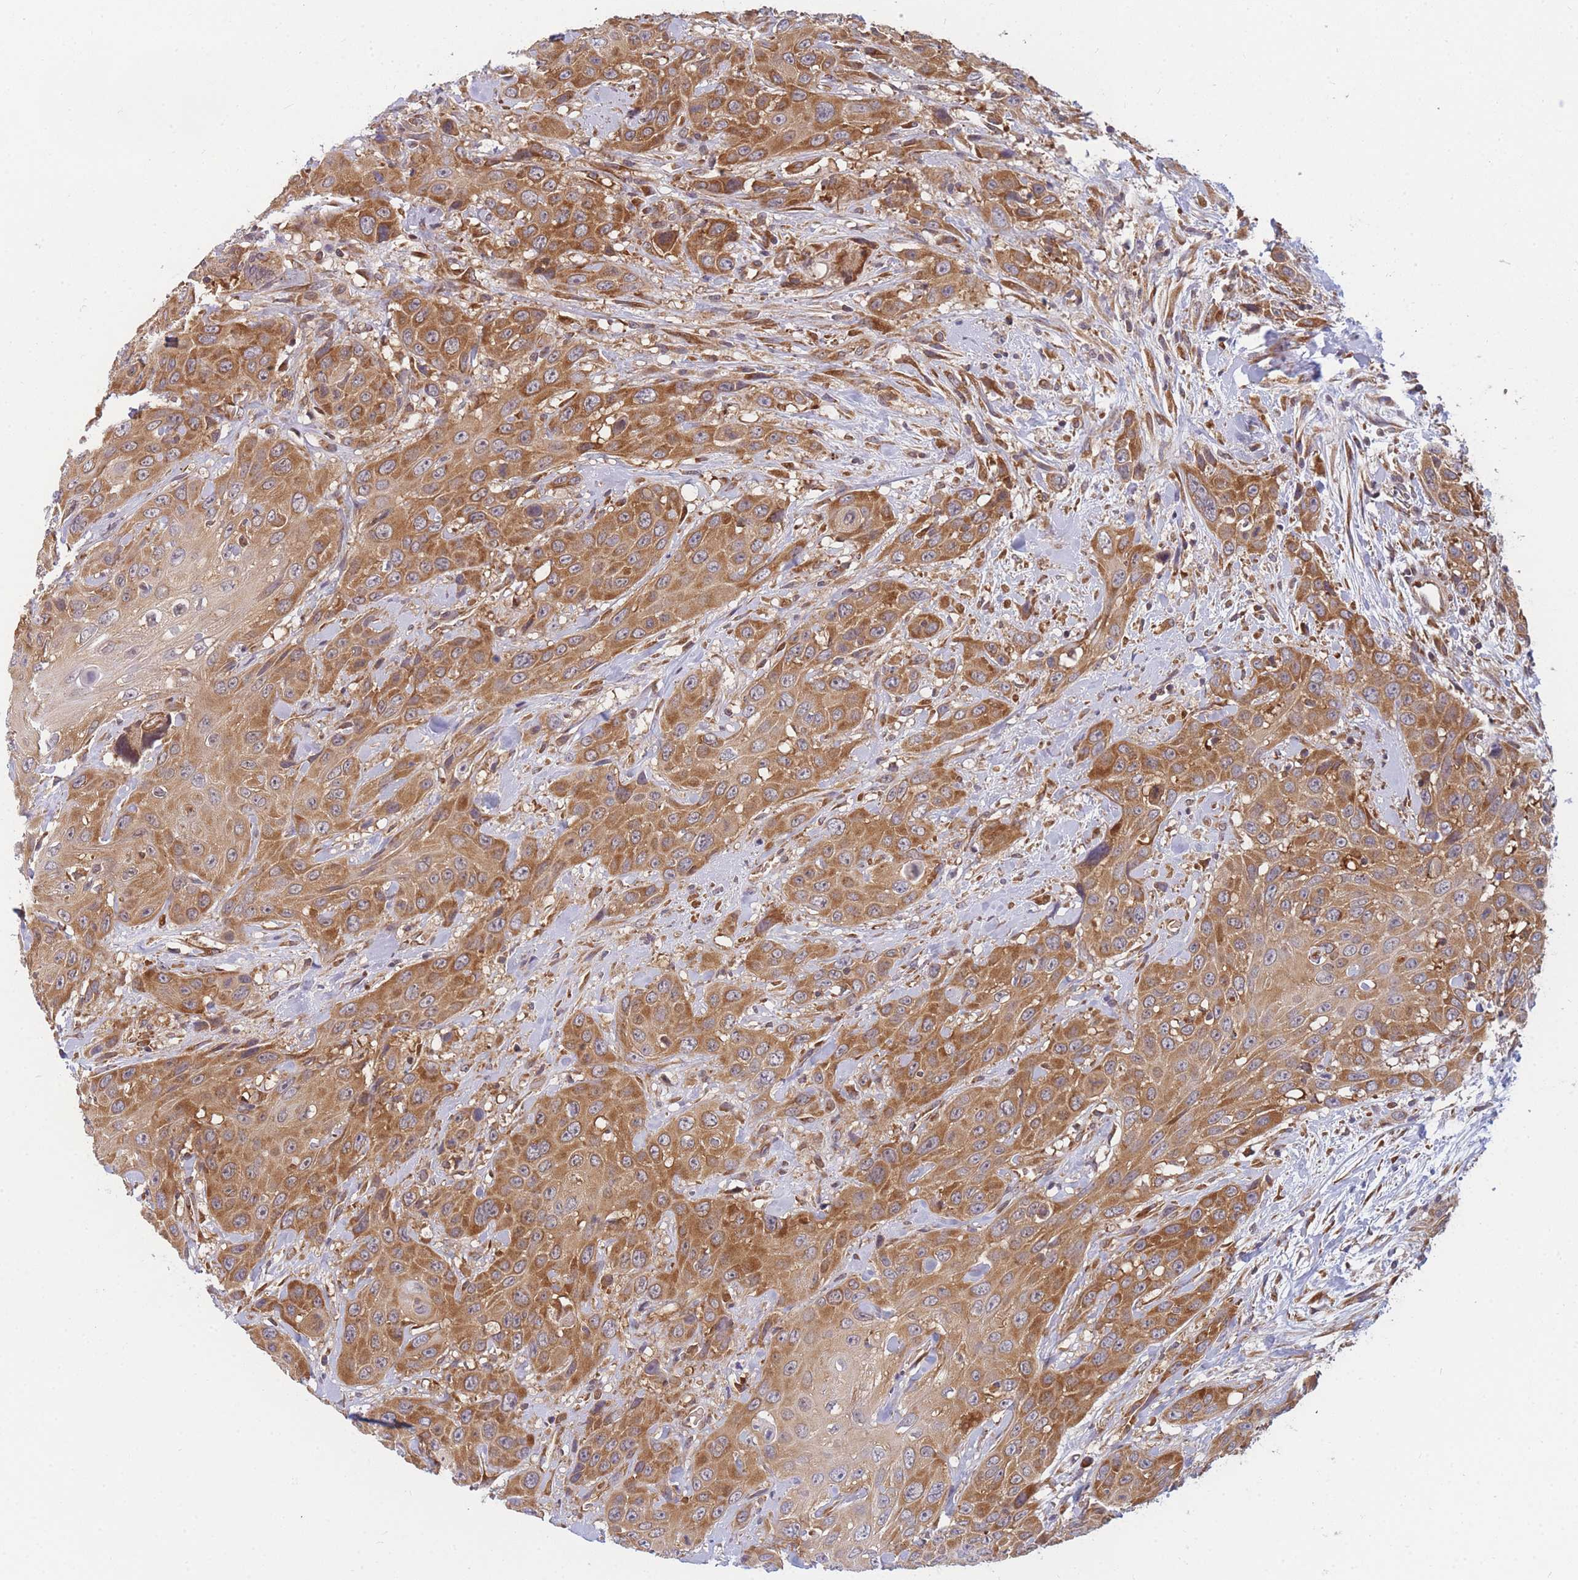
{"staining": {"intensity": "moderate", "quantity": ">75%", "location": "cytoplasmic/membranous"}, "tissue": "head and neck cancer", "cell_type": "Tumor cells", "image_type": "cancer", "snomed": [{"axis": "morphology", "description": "Squamous cell carcinoma, NOS"}, {"axis": "topography", "description": "Head-Neck"}], "caption": "Human head and neck cancer stained for a protein (brown) exhibits moderate cytoplasmic/membranous positive positivity in about >75% of tumor cells.", "gene": "MRPL23", "patient": {"sex": "male", "age": 81}}